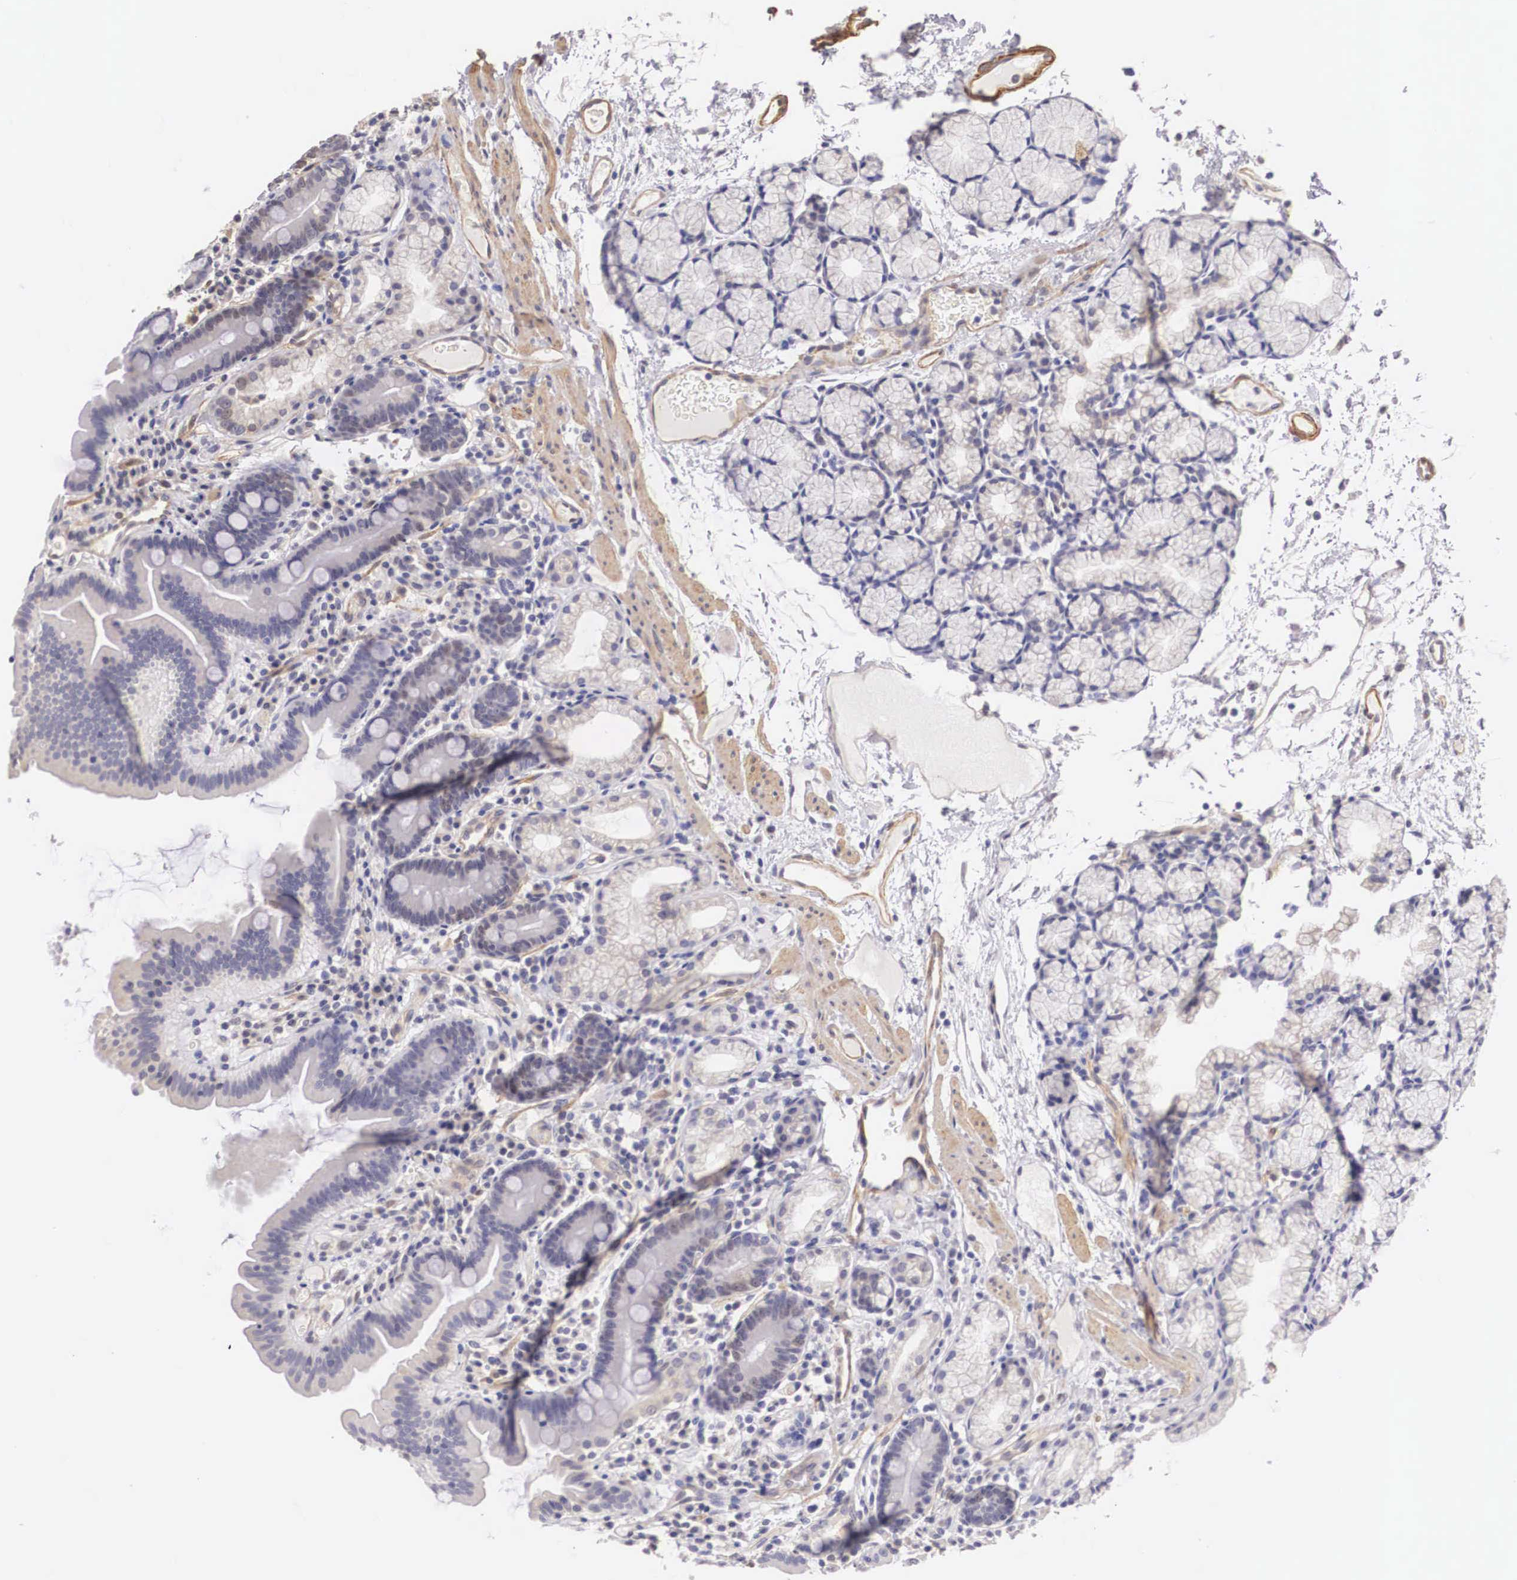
{"staining": {"intensity": "negative", "quantity": "none", "location": "none"}, "tissue": "duodenum", "cell_type": "Glandular cells", "image_type": "normal", "snomed": [{"axis": "morphology", "description": "Normal tissue, NOS"}, {"axis": "topography", "description": "Duodenum"}], "caption": "IHC photomicrograph of benign duodenum: human duodenum stained with DAB displays no significant protein expression in glandular cells. (Brightfield microscopy of DAB immunohistochemistry at high magnification).", "gene": "ENOX2", "patient": {"sex": "female", "age": 48}}